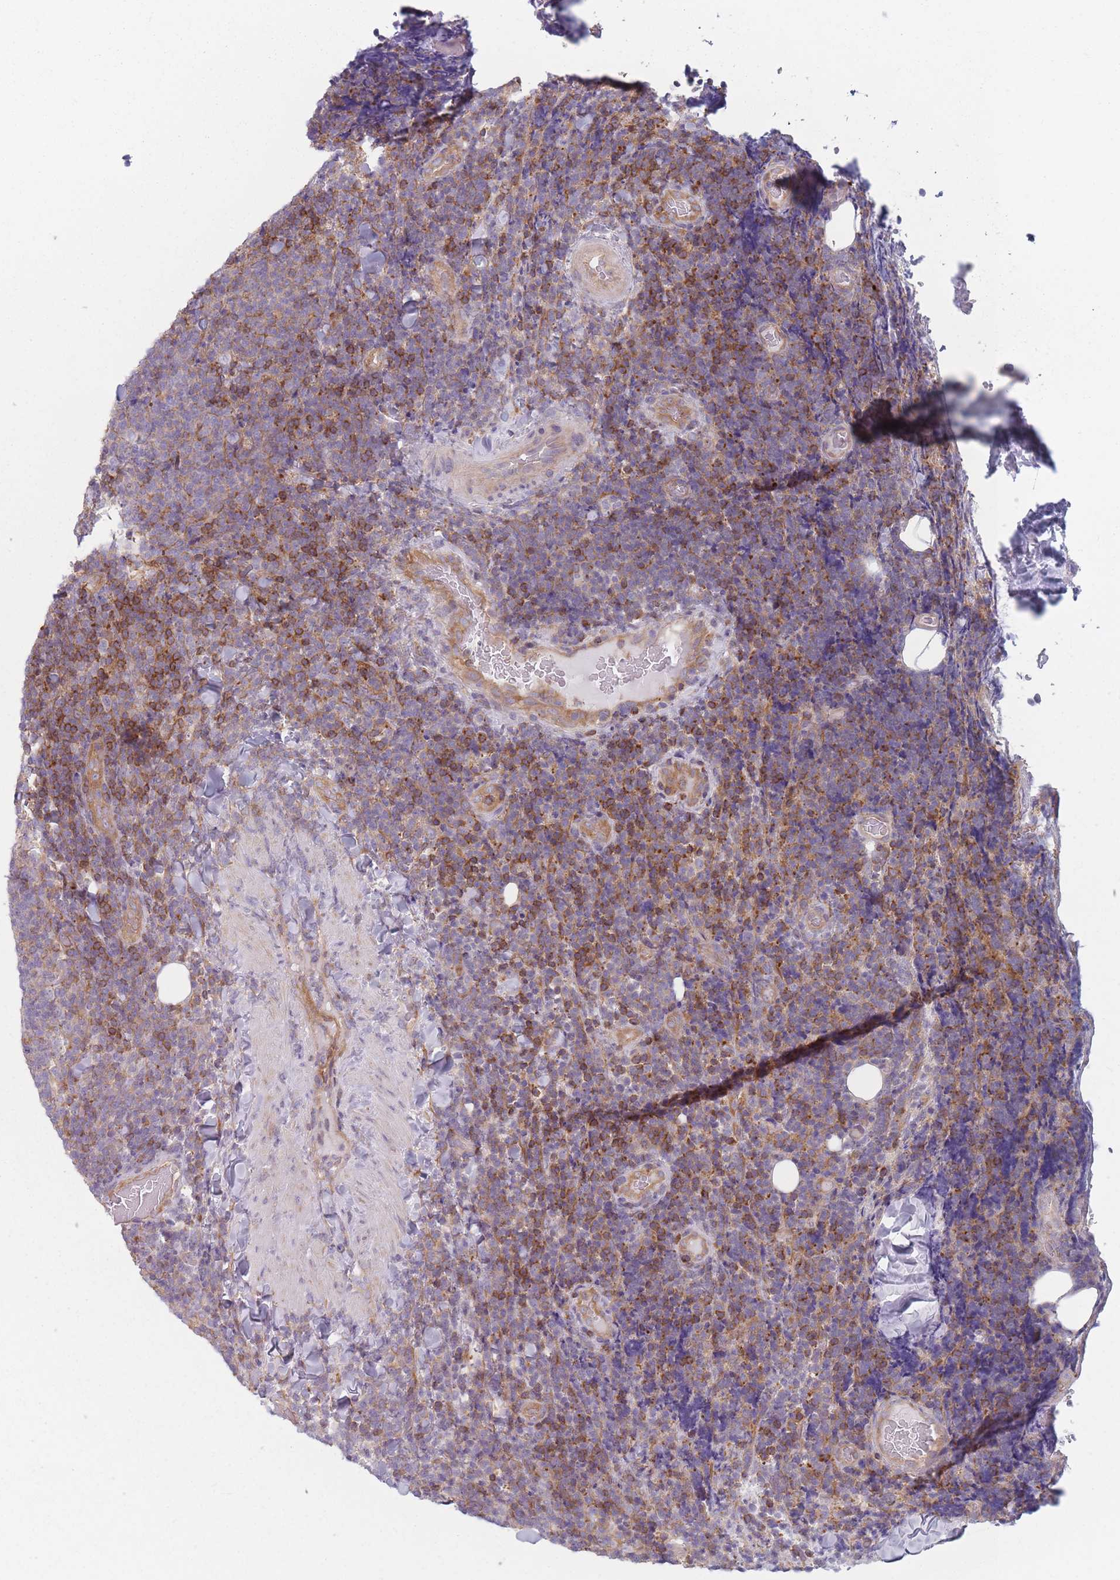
{"staining": {"intensity": "strong", "quantity": "25%-75%", "location": "cytoplasmic/membranous"}, "tissue": "lymphoma", "cell_type": "Tumor cells", "image_type": "cancer", "snomed": [{"axis": "morphology", "description": "Malignant lymphoma, non-Hodgkin's type, Low grade"}, {"axis": "topography", "description": "Lymph node"}], "caption": "The immunohistochemical stain labels strong cytoplasmic/membranous expression in tumor cells of lymphoma tissue.", "gene": "HSBP1L1", "patient": {"sex": "male", "age": 66}}